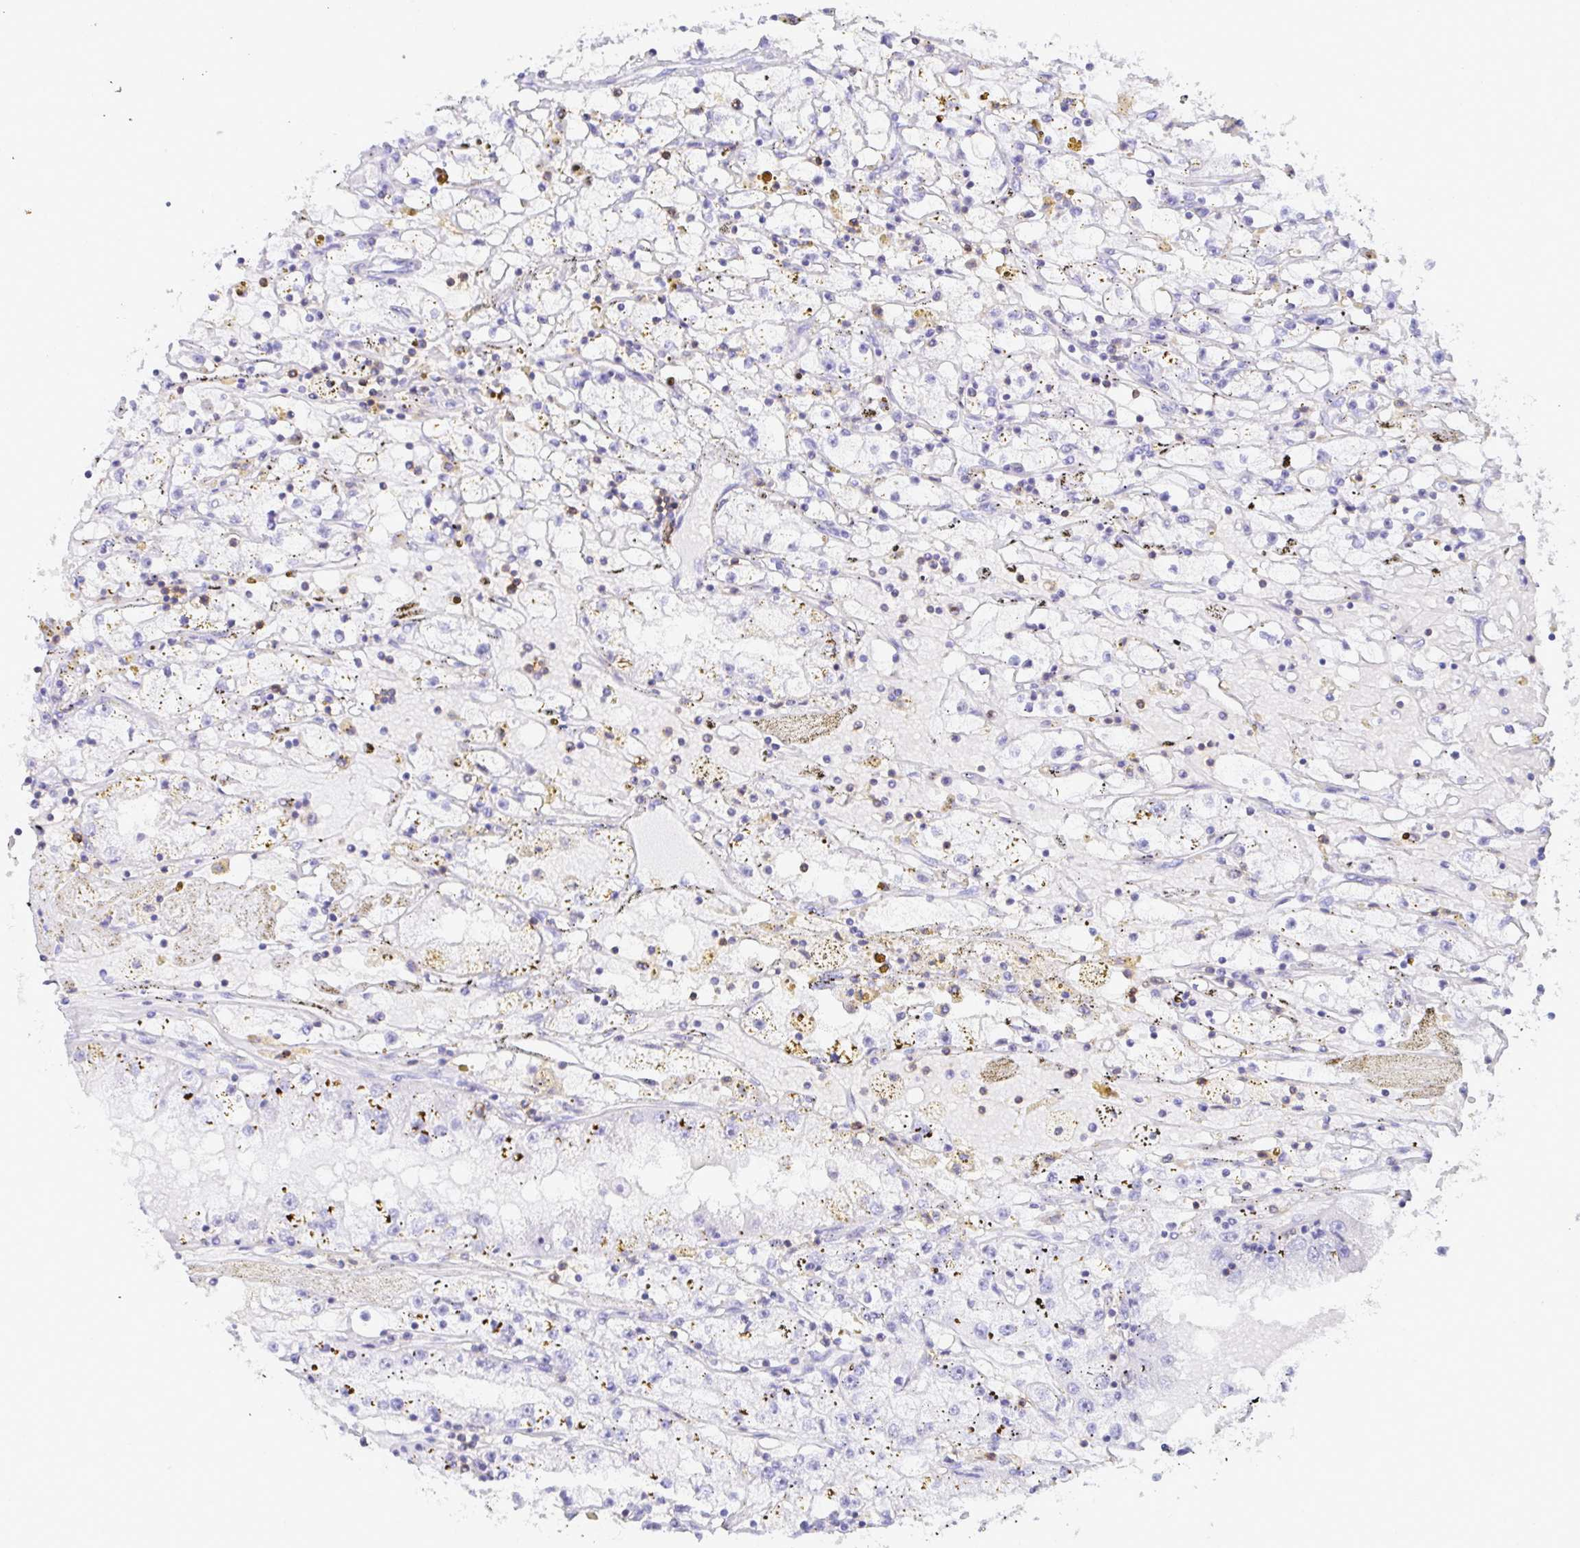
{"staining": {"intensity": "negative", "quantity": "none", "location": "none"}, "tissue": "renal cancer", "cell_type": "Tumor cells", "image_type": "cancer", "snomed": [{"axis": "morphology", "description": "Adenocarcinoma, NOS"}, {"axis": "topography", "description": "Kidney"}], "caption": "The histopathology image demonstrates no significant expression in tumor cells of renal adenocarcinoma.", "gene": "CD5", "patient": {"sex": "male", "age": 56}}